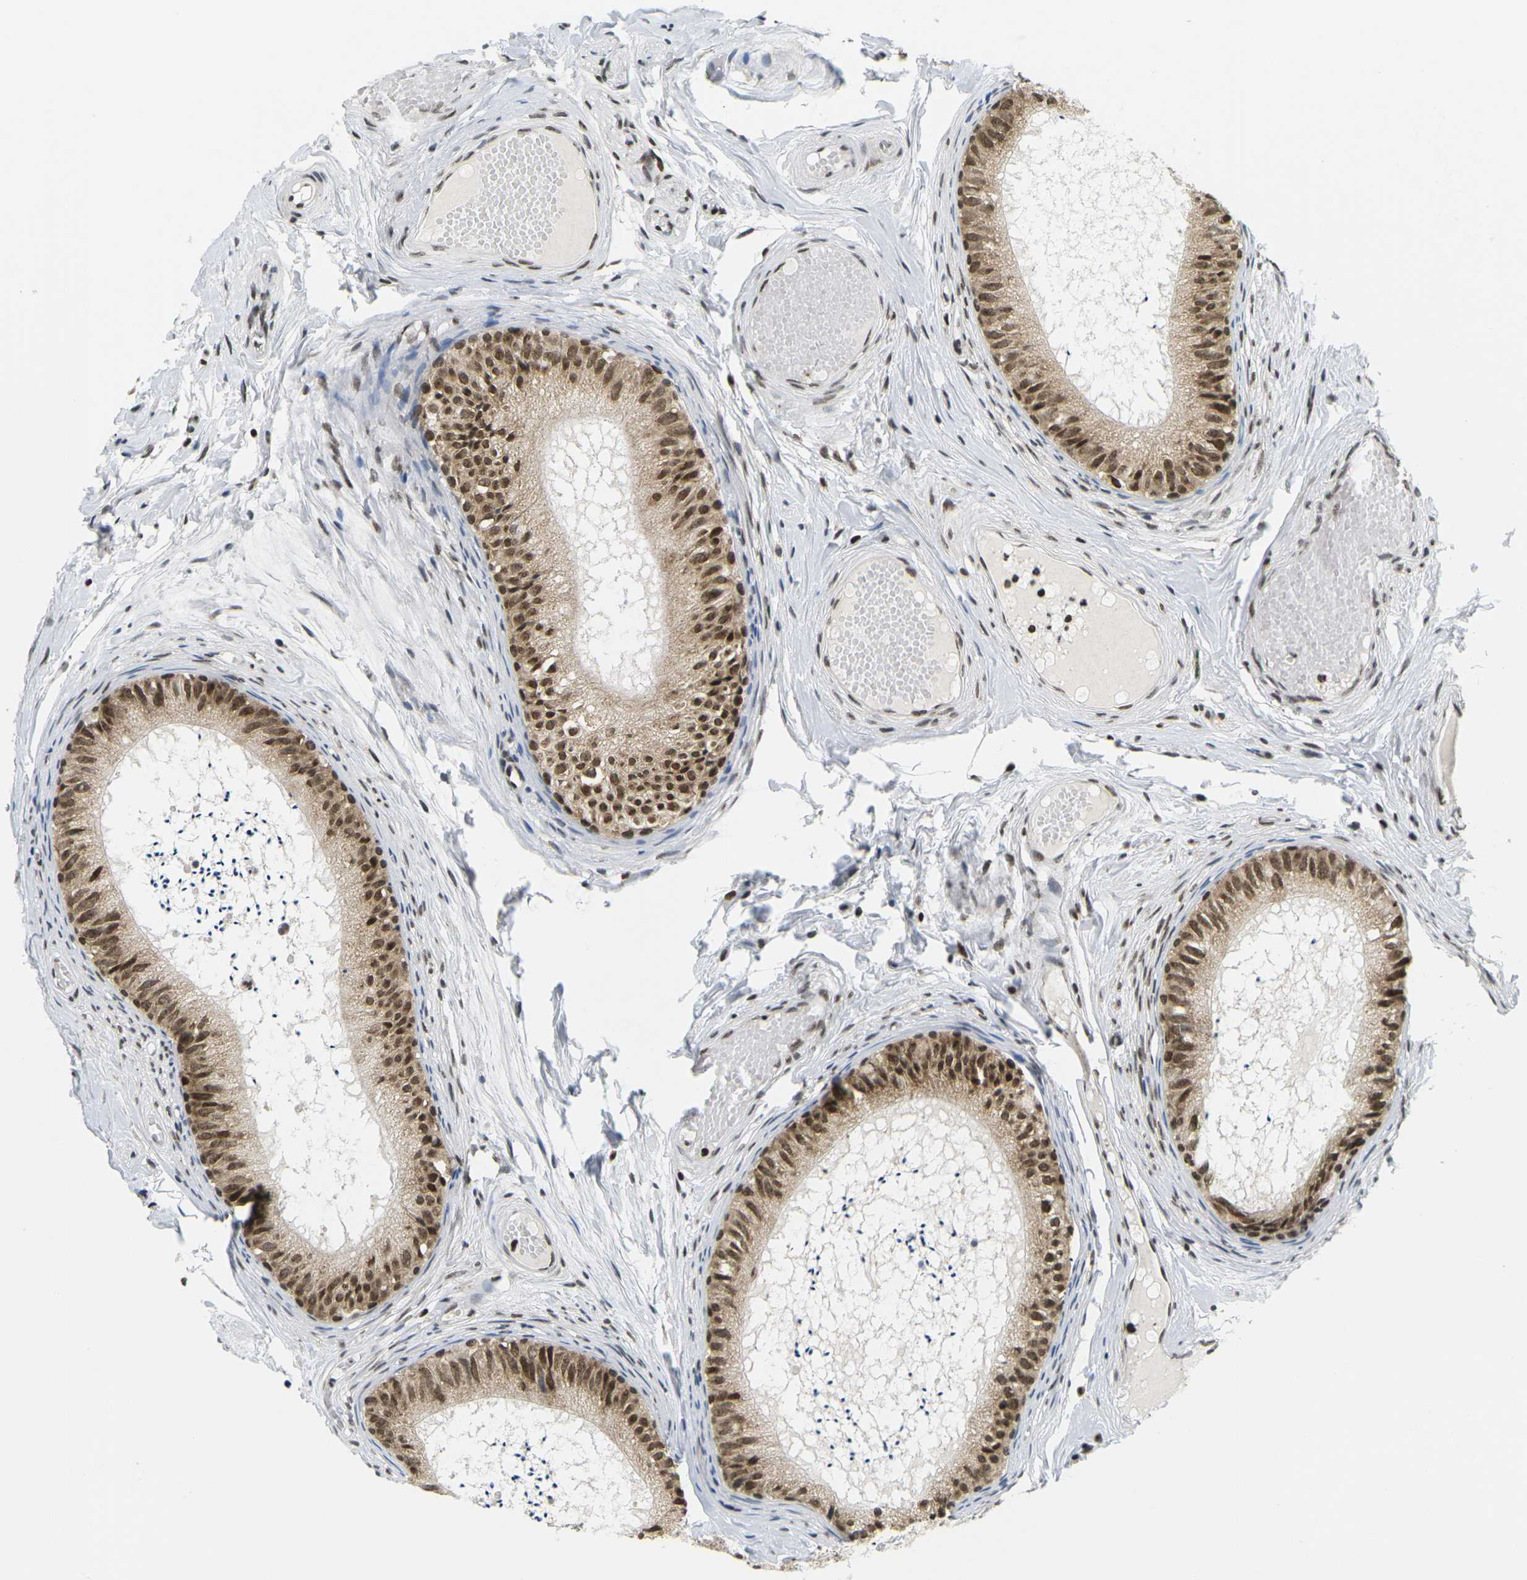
{"staining": {"intensity": "strong", "quantity": ">75%", "location": "cytoplasmic/membranous,nuclear"}, "tissue": "epididymis", "cell_type": "Glandular cells", "image_type": "normal", "snomed": [{"axis": "morphology", "description": "Normal tissue, NOS"}, {"axis": "topography", "description": "Epididymis"}], "caption": "Epididymis stained with immunohistochemistry displays strong cytoplasmic/membranous,nuclear expression in about >75% of glandular cells.", "gene": "CELF1", "patient": {"sex": "male", "age": 46}}